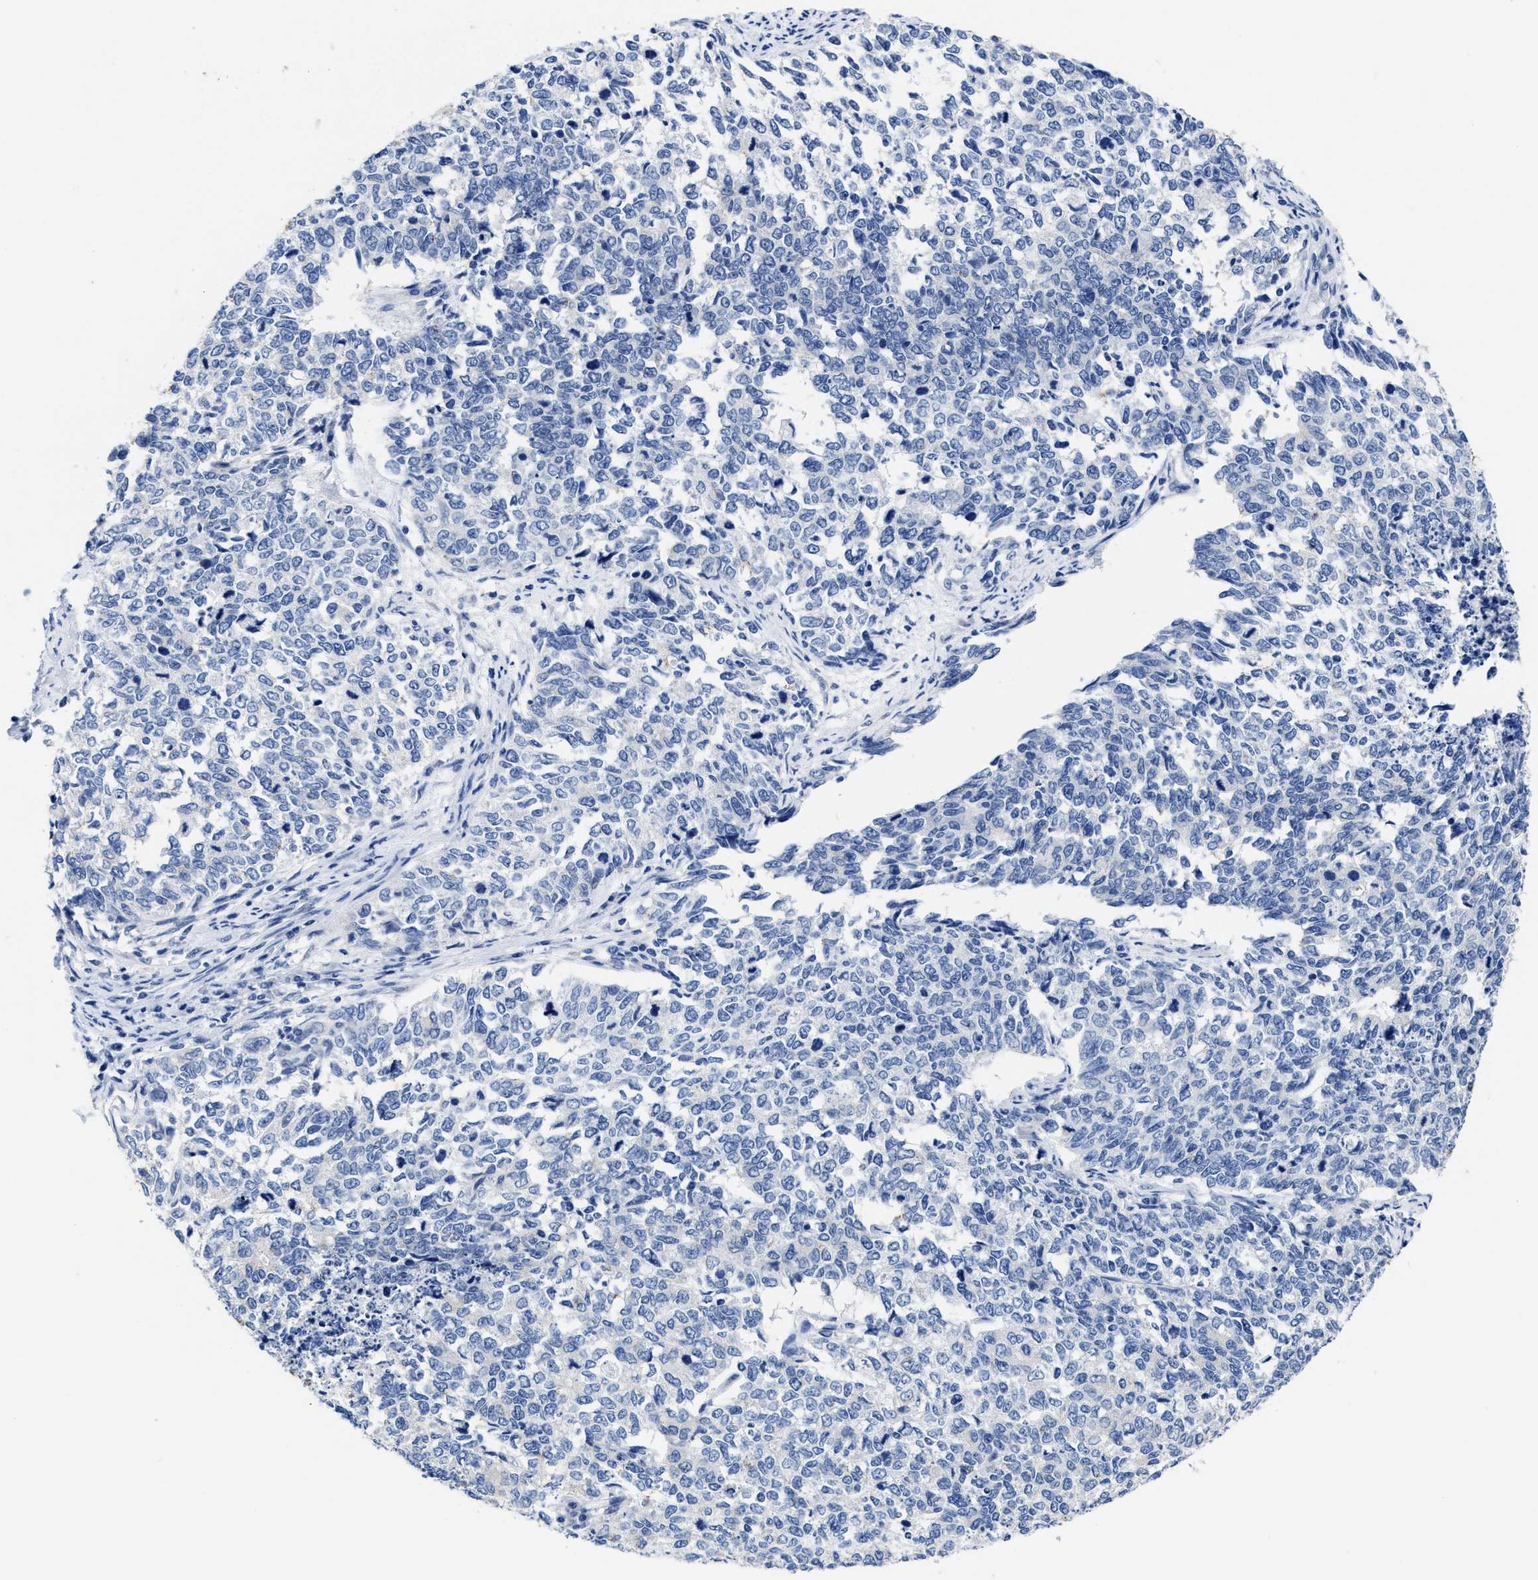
{"staining": {"intensity": "negative", "quantity": "none", "location": "none"}, "tissue": "cervical cancer", "cell_type": "Tumor cells", "image_type": "cancer", "snomed": [{"axis": "morphology", "description": "Squamous cell carcinoma, NOS"}, {"axis": "topography", "description": "Cervix"}], "caption": "Squamous cell carcinoma (cervical) stained for a protein using immunohistochemistry (IHC) displays no staining tumor cells.", "gene": "HOOK1", "patient": {"sex": "female", "age": 63}}